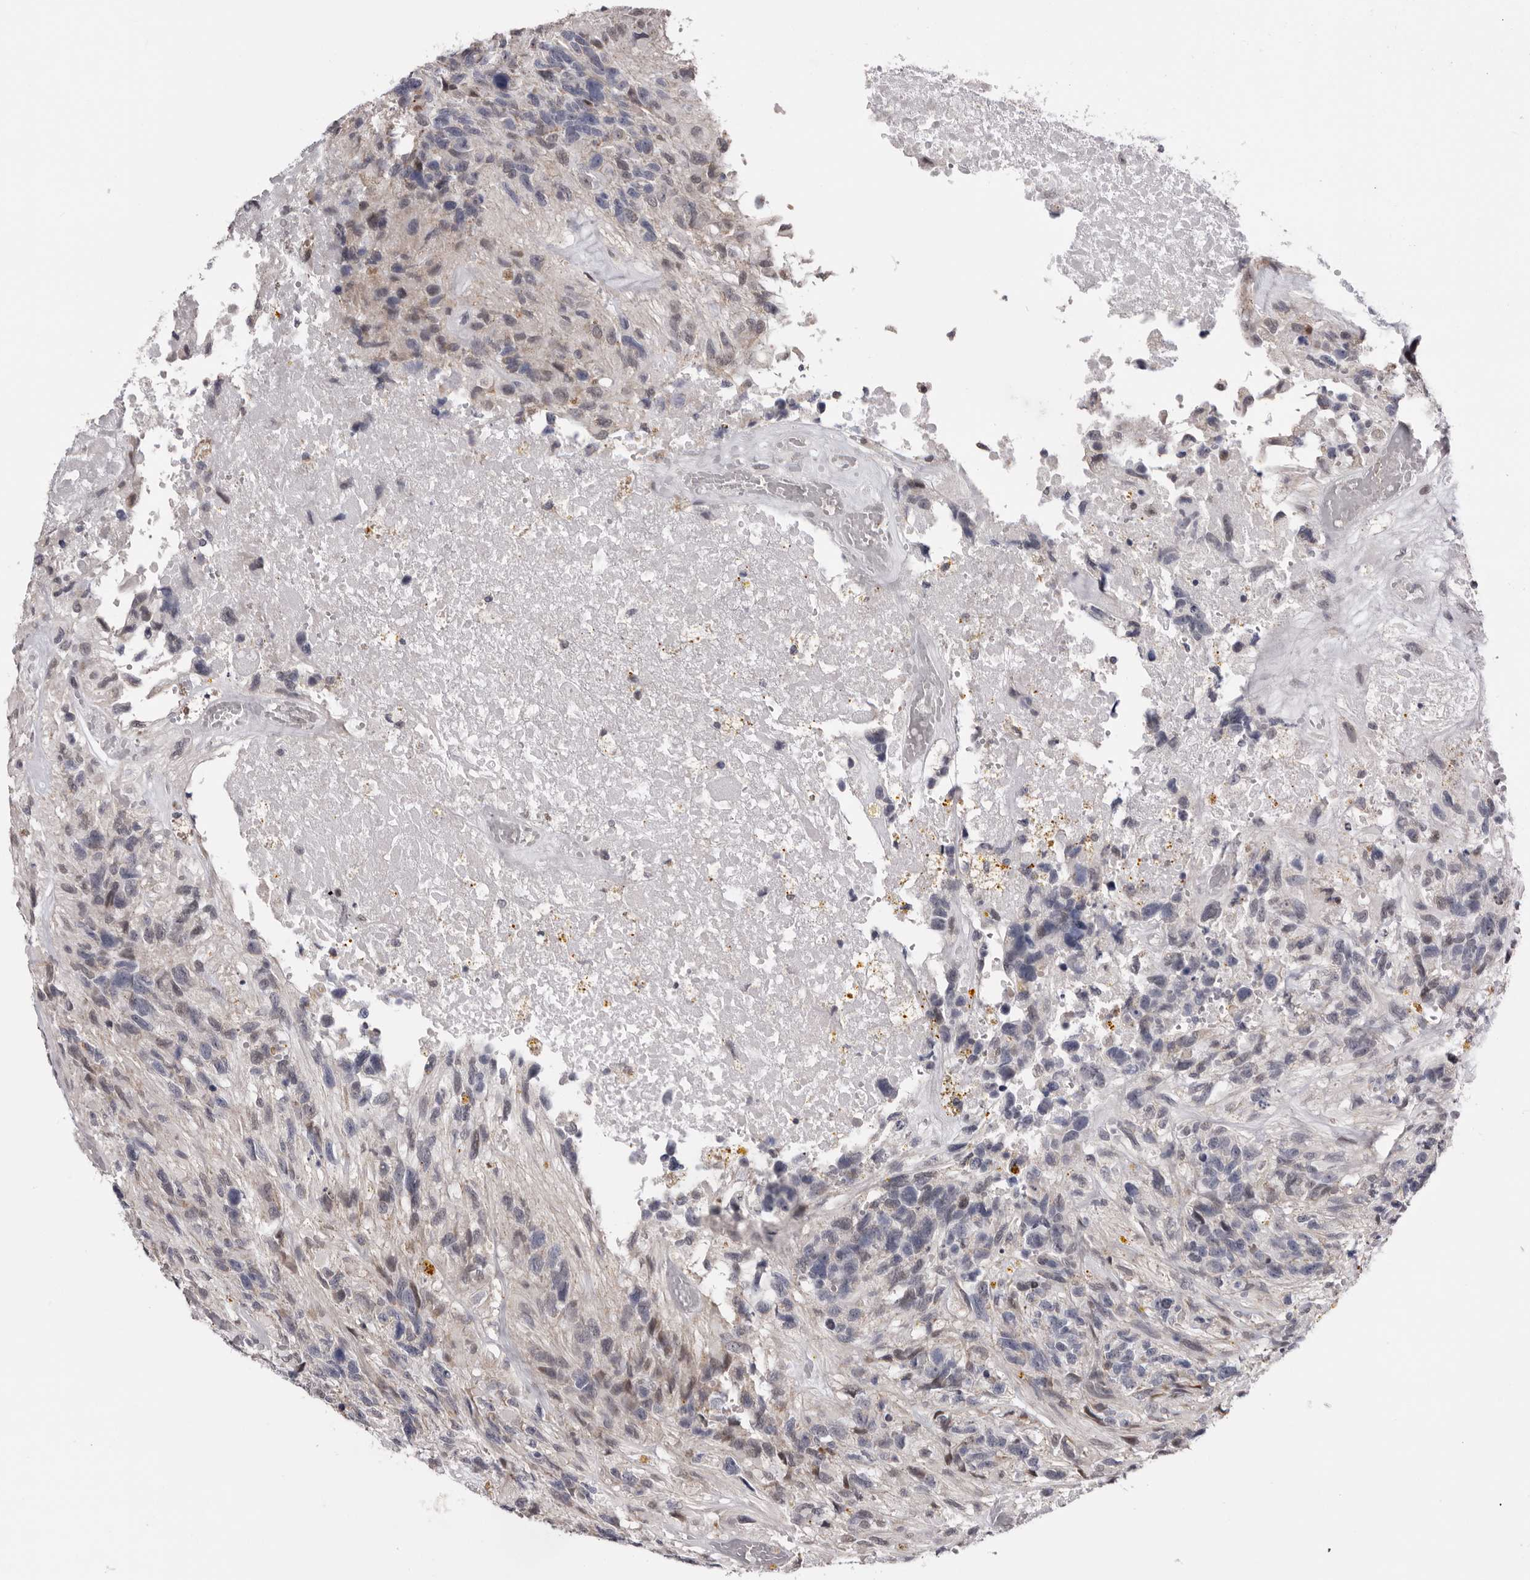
{"staining": {"intensity": "negative", "quantity": "none", "location": "none"}, "tissue": "glioma", "cell_type": "Tumor cells", "image_type": "cancer", "snomed": [{"axis": "morphology", "description": "Glioma, malignant, High grade"}, {"axis": "topography", "description": "Brain"}], "caption": "DAB immunohistochemical staining of malignant high-grade glioma shows no significant expression in tumor cells. (DAB IHC with hematoxylin counter stain).", "gene": "MOGAT2", "patient": {"sex": "male", "age": 69}}